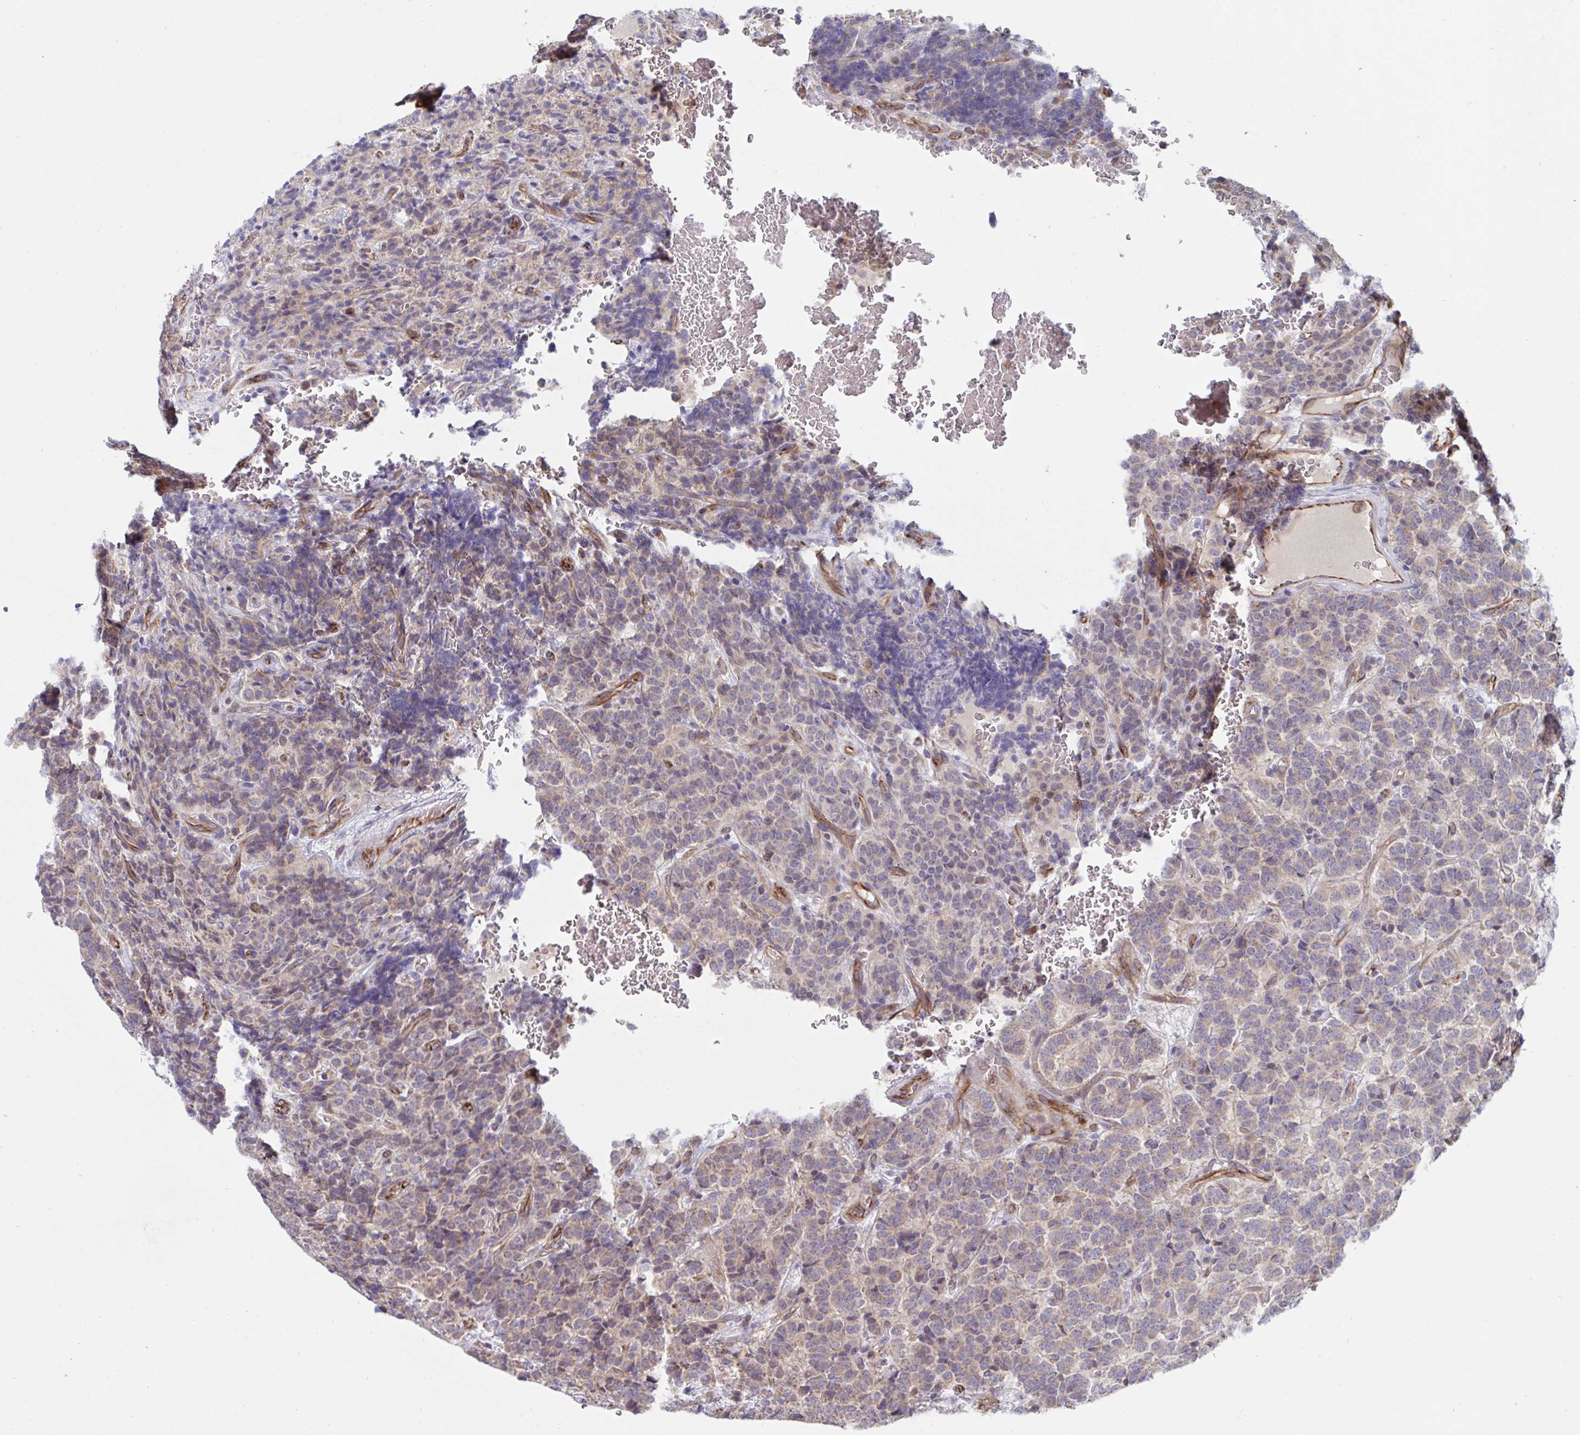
{"staining": {"intensity": "weak", "quantity": "25%-75%", "location": "cytoplasmic/membranous"}, "tissue": "carcinoid", "cell_type": "Tumor cells", "image_type": "cancer", "snomed": [{"axis": "morphology", "description": "Carcinoid, malignant, NOS"}, {"axis": "topography", "description": "Pancreas"}], "caption": "Immunohistochemistry (IHC) (DAB (3,3'-diaminobenzidine)) staining of carcinoid shows weak cytoplasmic/membranous protein positivity in approximately 25%-75% of tumor cells.", "gene": "SLC9A6", "patient": {"sex": "male", "age": 36}}